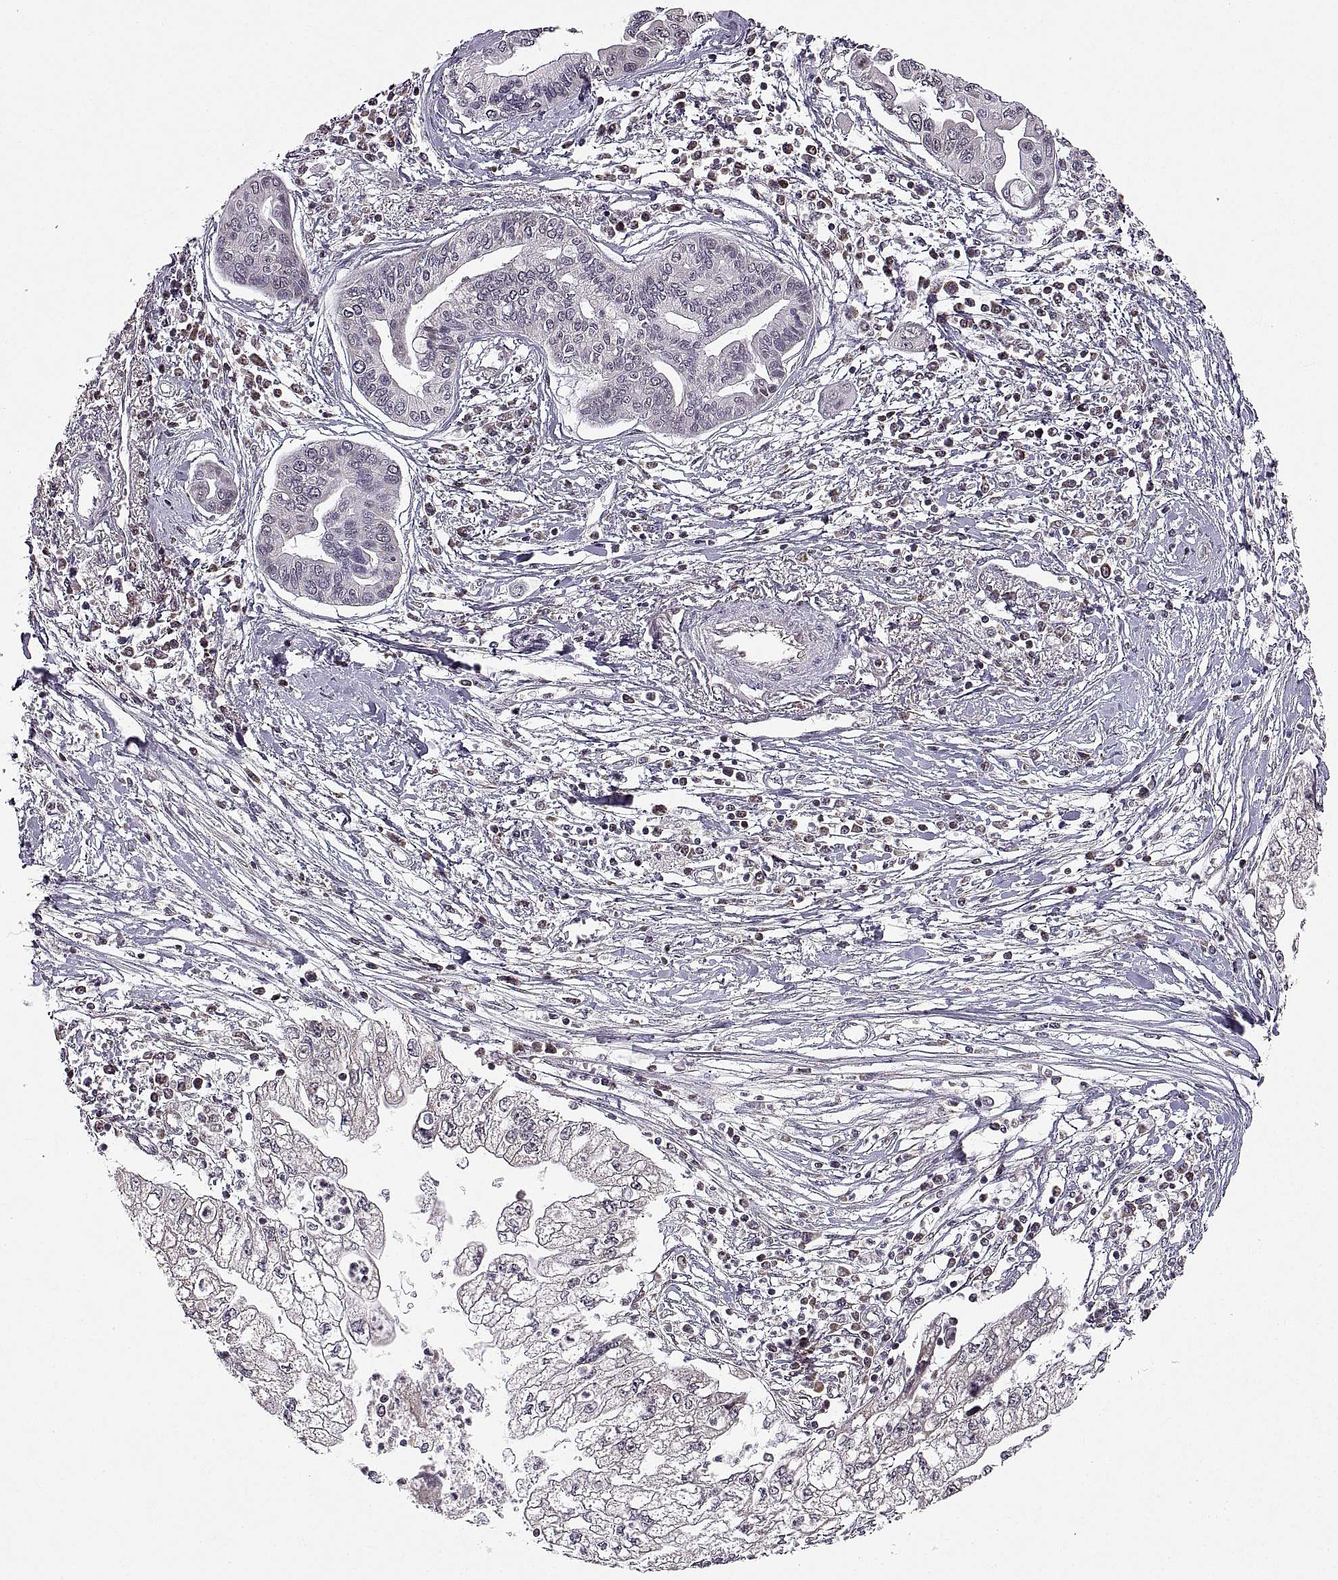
{"staining": {"intensity": "moderate", "quantity": "<25%", "location": "cytoplasmic/membranous"}, "tissue": "pancreatic cancer", "cell_type": "Tumor cells", "image_type": "cancer", "snomed": [{"axis": "morphology", "description": "Adenocarcinoma, NOS"}, {"axis": "topography", "description": "Pancreas"}], "caption": "Pancreatic adenocarcinoma stained with a brown dye demonstrates moderate cytoplasmic/membranous positive expression in approximately <25% of tumor cells.", "gene": "MANBAL", "patient": {"sex": "male", "age": 70}}